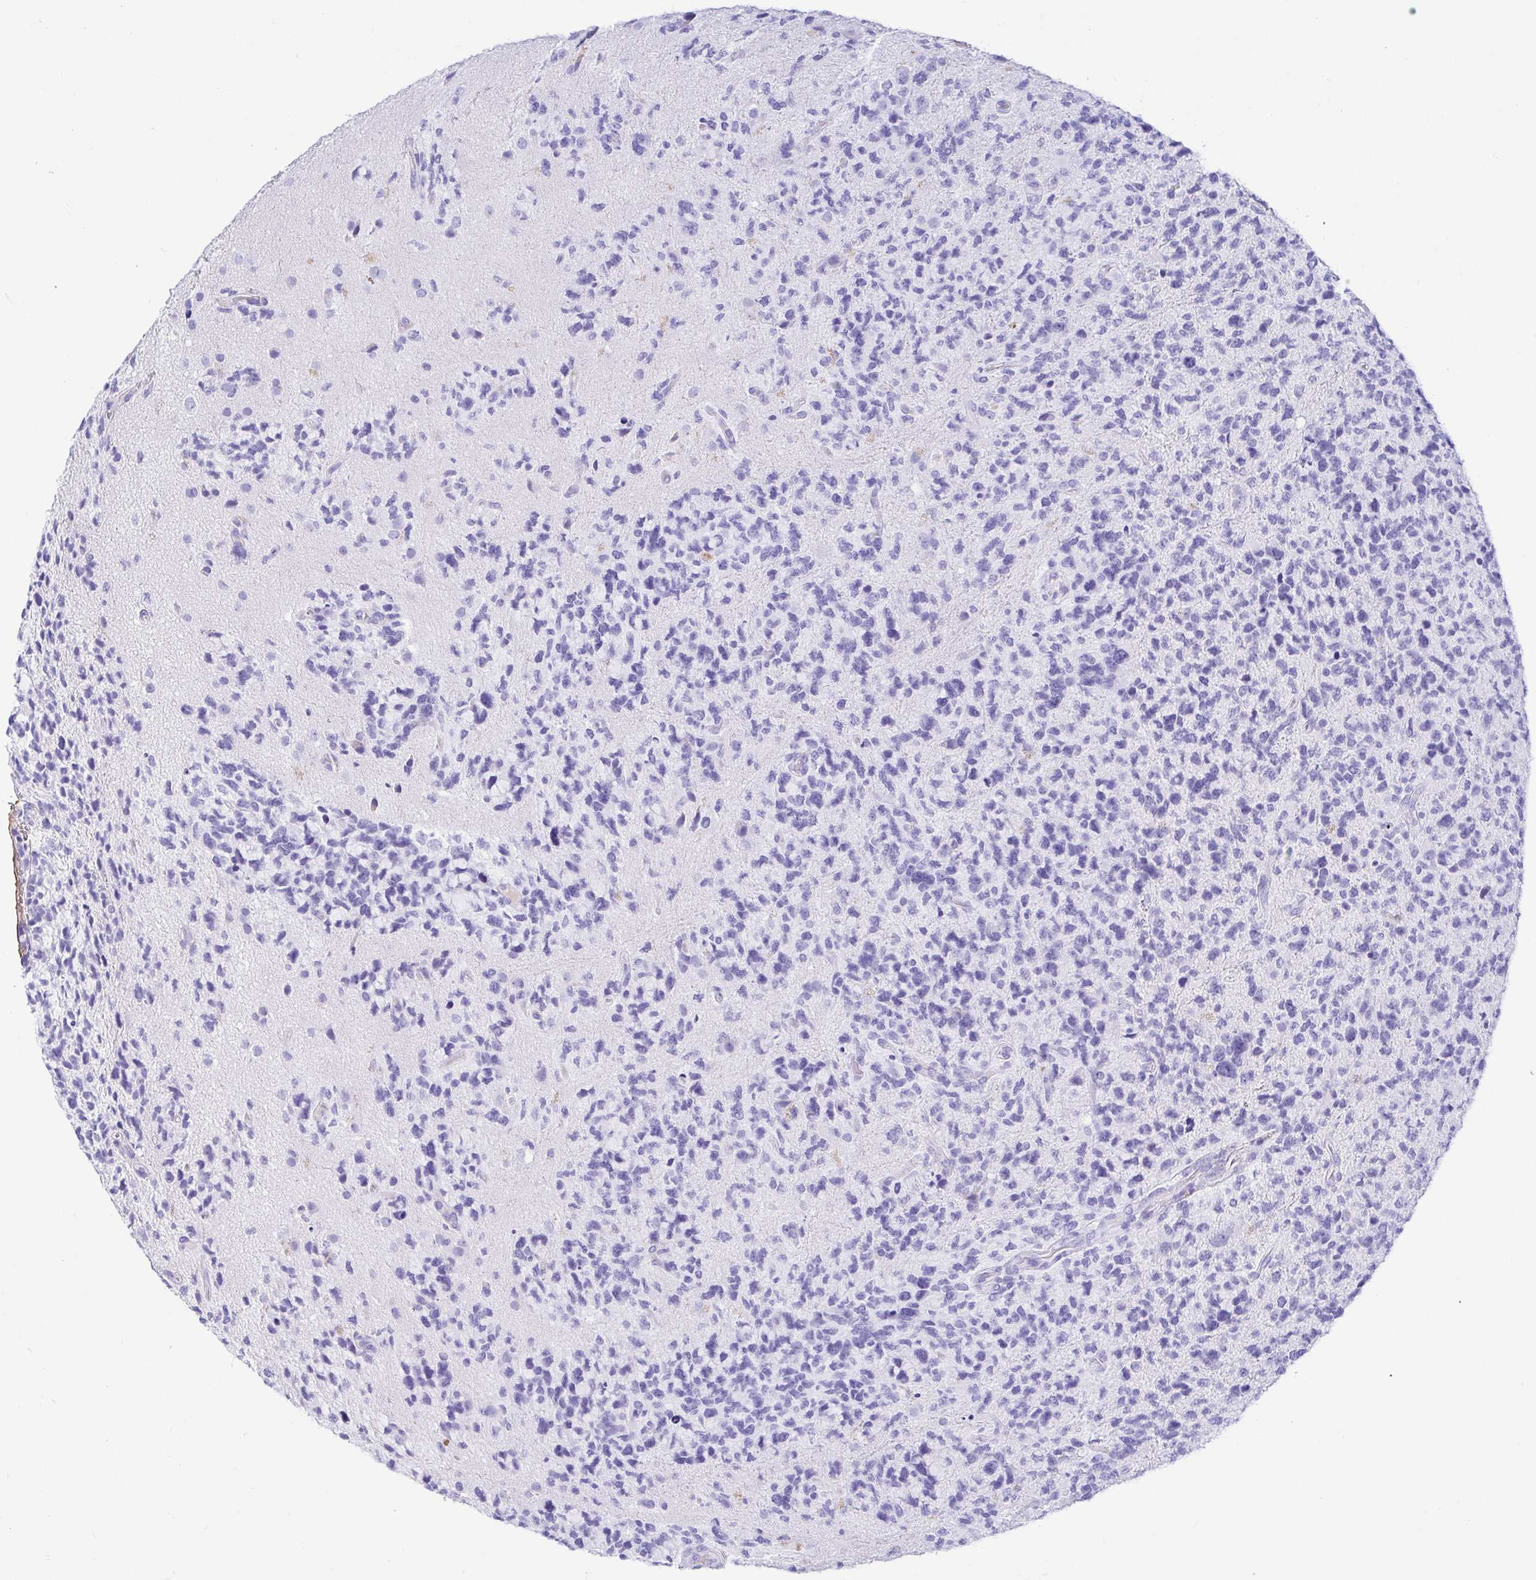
{"staining": {"intensity": "negative", "quantity": "none", "location": "none"}, "tissue": "glioma", "cell_type": "Tumor cells", "image_type": "cancer", "snomed": [{"axis": "morphology", "description": "Glioma, malignant, High grade"}, {"axis": "topography", "description": "Brain"}], "caption": "Immunohistochemistry of human malignant glioma (high-grade) shows no expression in tumor cells.", "gene": "GKN1", "patient": {"sex": "female", "age": 71}}